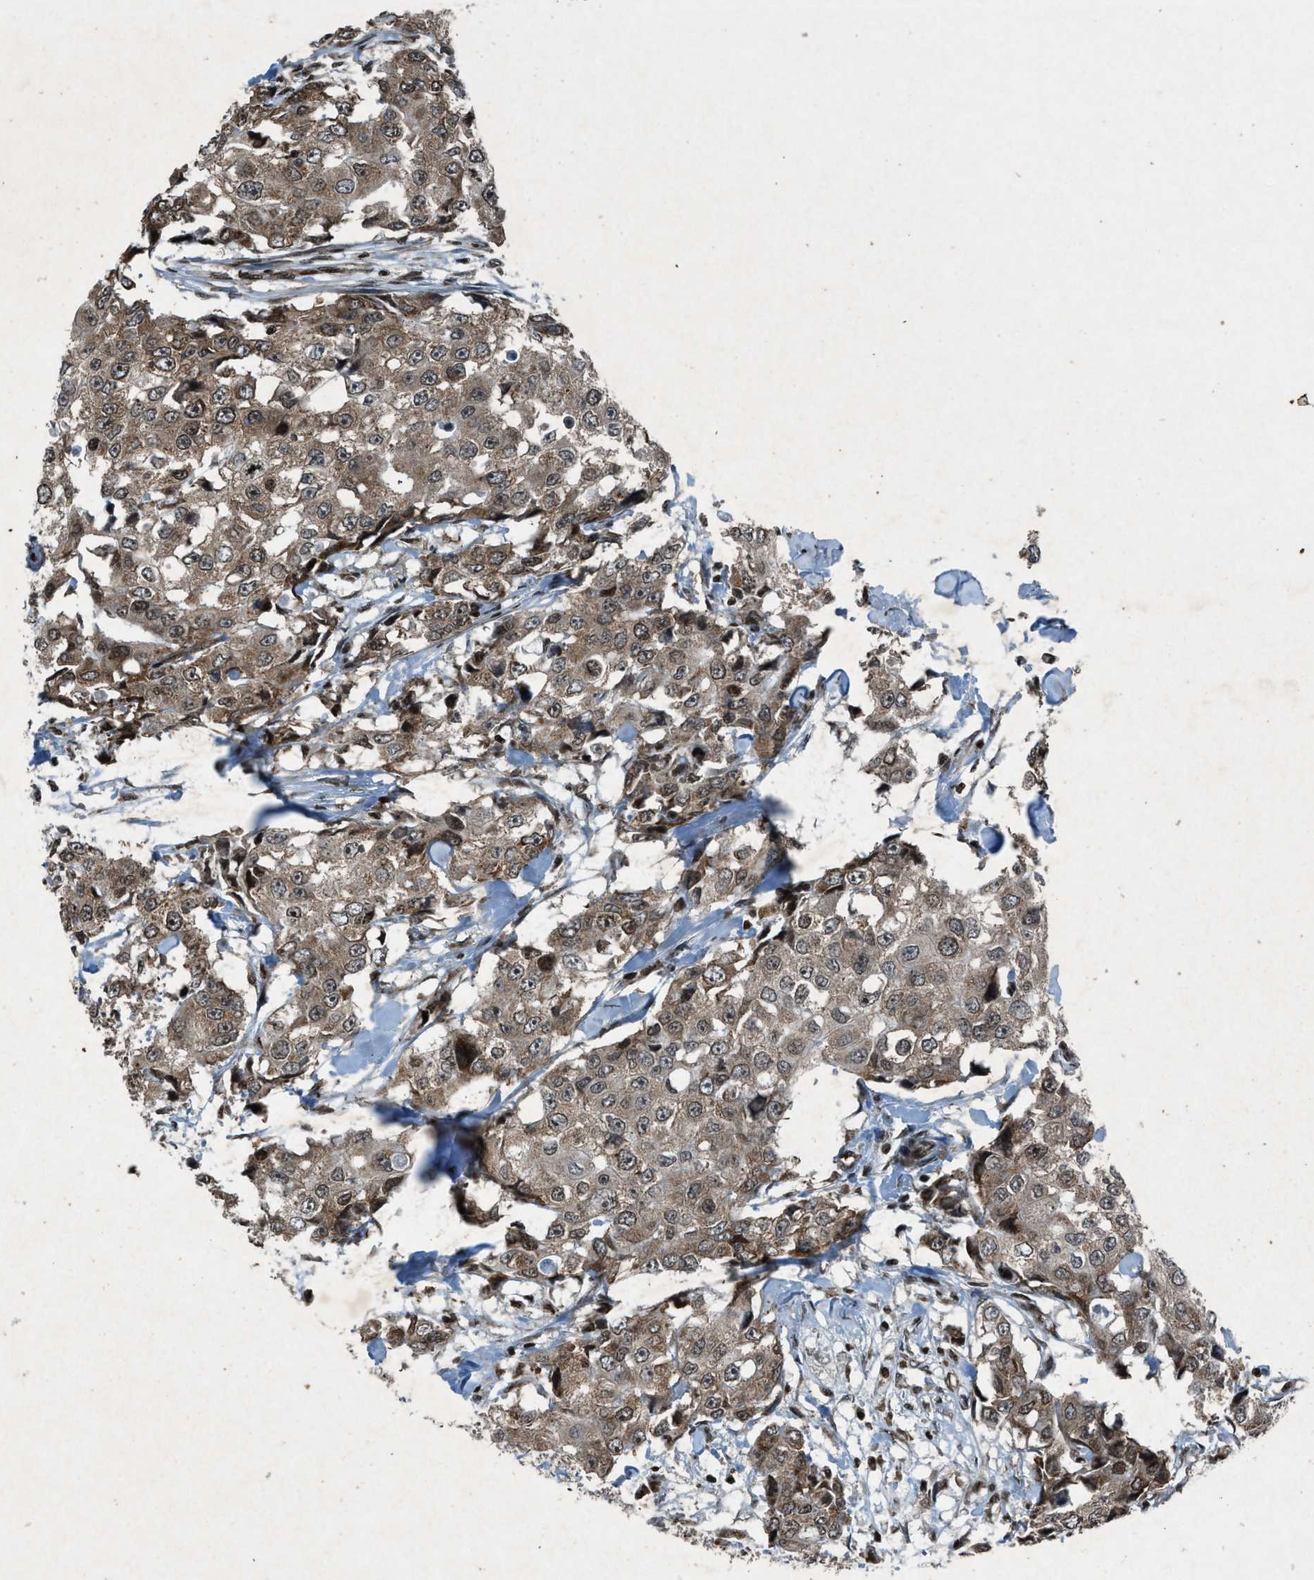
{"staining": {"intensity": "moderate", "quantity": ">75%", "location": "cytoplasmic/membranous,nuclear"}, "tissue": "breast cancer", "cell_type": "Tumor cells", "image_type": "cancer", "snomed": [{"axis": "morphology", "description": "Duct carcinoma"}, {"axis": "topography", "description": "Breast"}], "caption": "This is an image of IHC staining of breast intraductal carcinoma, which shows moderate expression in the cytoplasmic/membranous and nuclear of tumor cells.", "gene": "NXF1", "patient": {"sex": "female", "age": 27}}